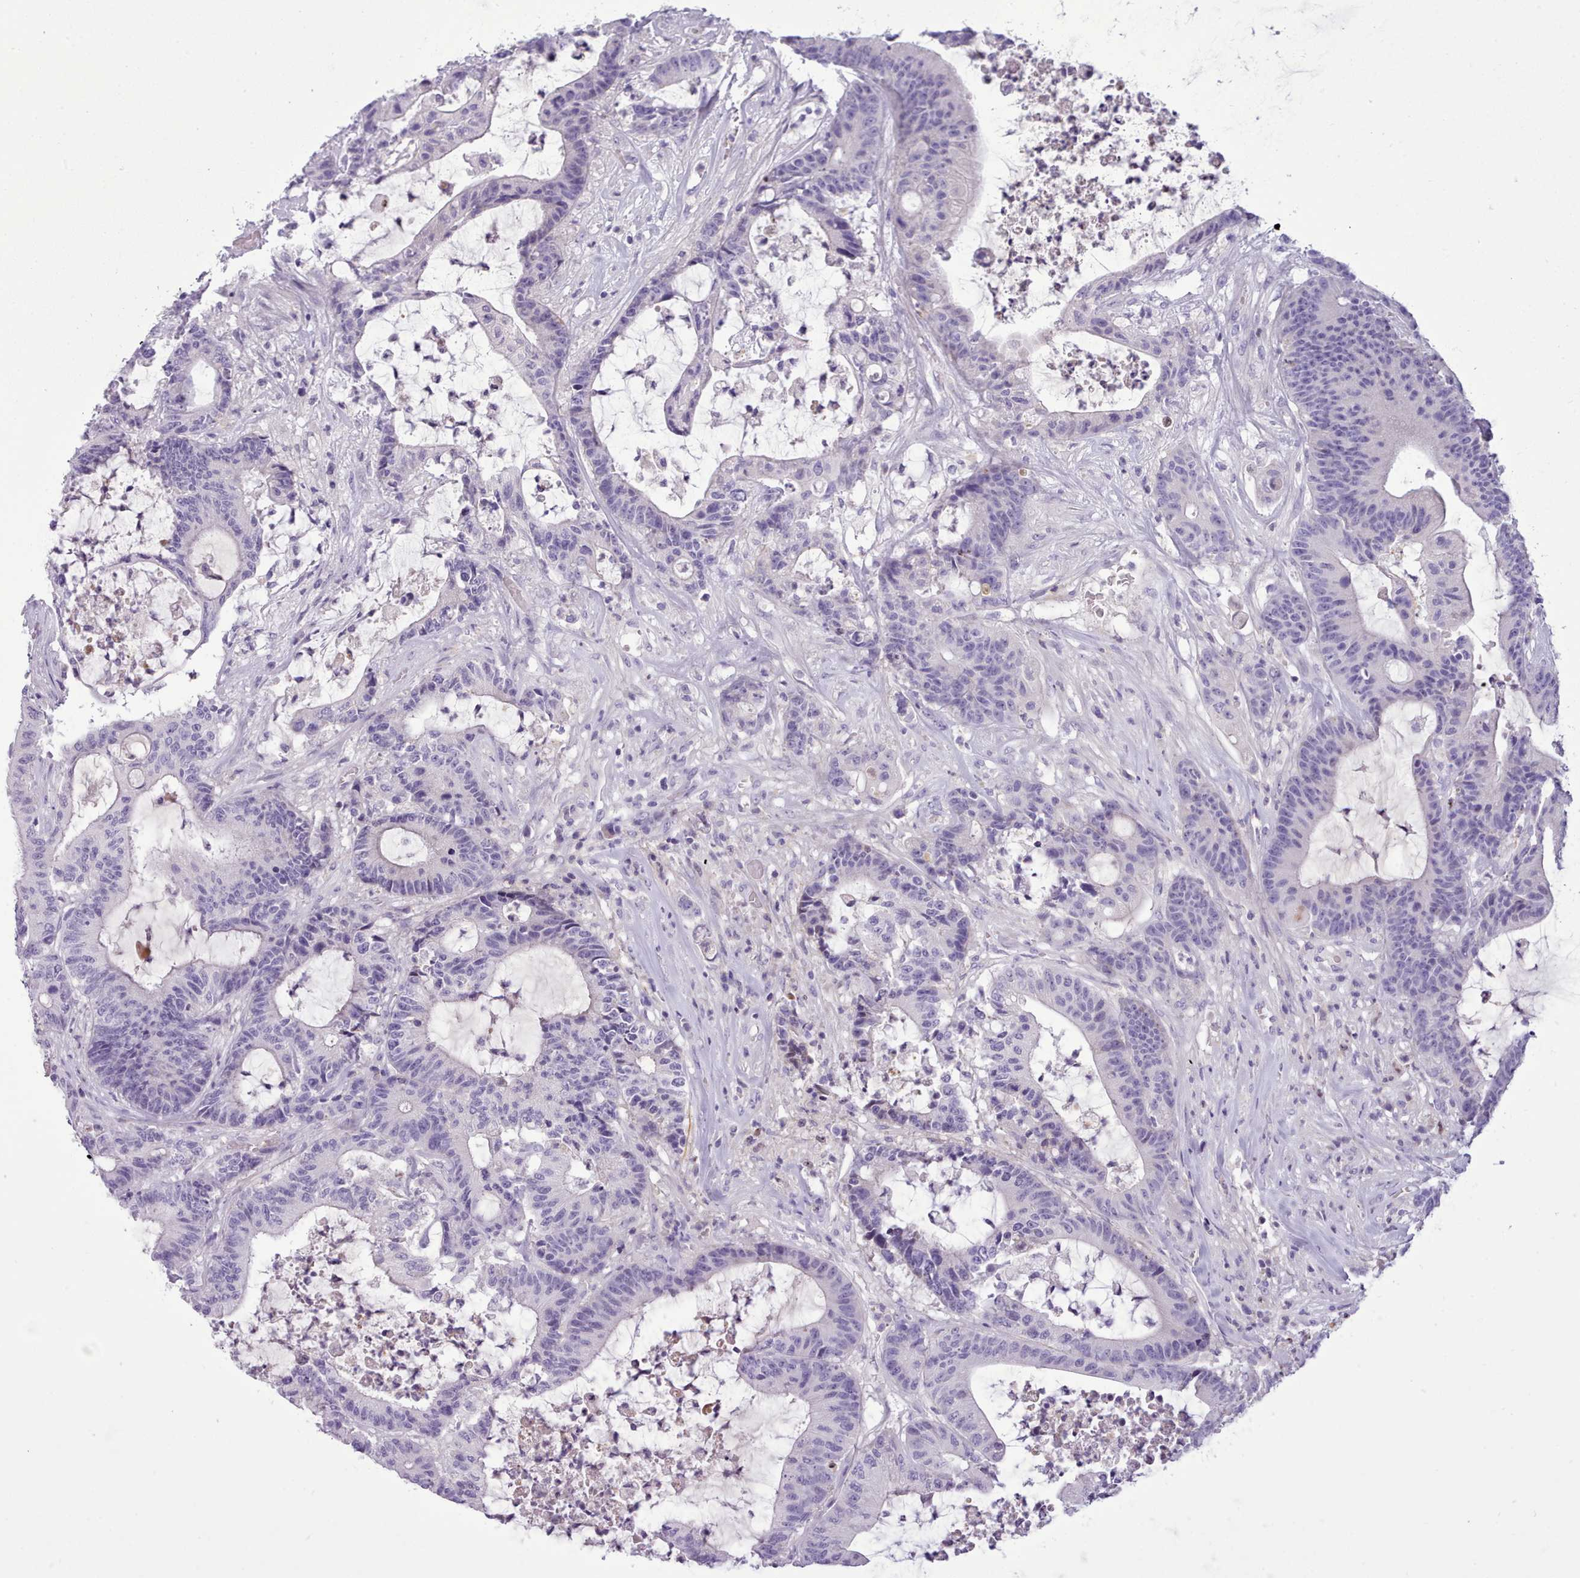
{"staining": {"intensity": "negative", "quantity": "none", "location": "none"}, "tissue": "colorectal cancer", "cell_type": "Tumor cells", "image_type": "cancer", "snomed": [{"axis": "morphology", "description": "Adenocarcinoma, NOS"}, {"axis": "topography", "description": "Colon"}], "caption": "Photomicrograph shows no significant protein expression in tumor cells of colorectal adenocarcinoma. Brightfield microscopy of immunohistochemistry stained with DAB (3,3'-diaminobenzidine) (brown) and hematoxylin (blue), captured at high magnification.", "gene": "CYP2A13", "patient": {"sex": "female", "age": 84}}